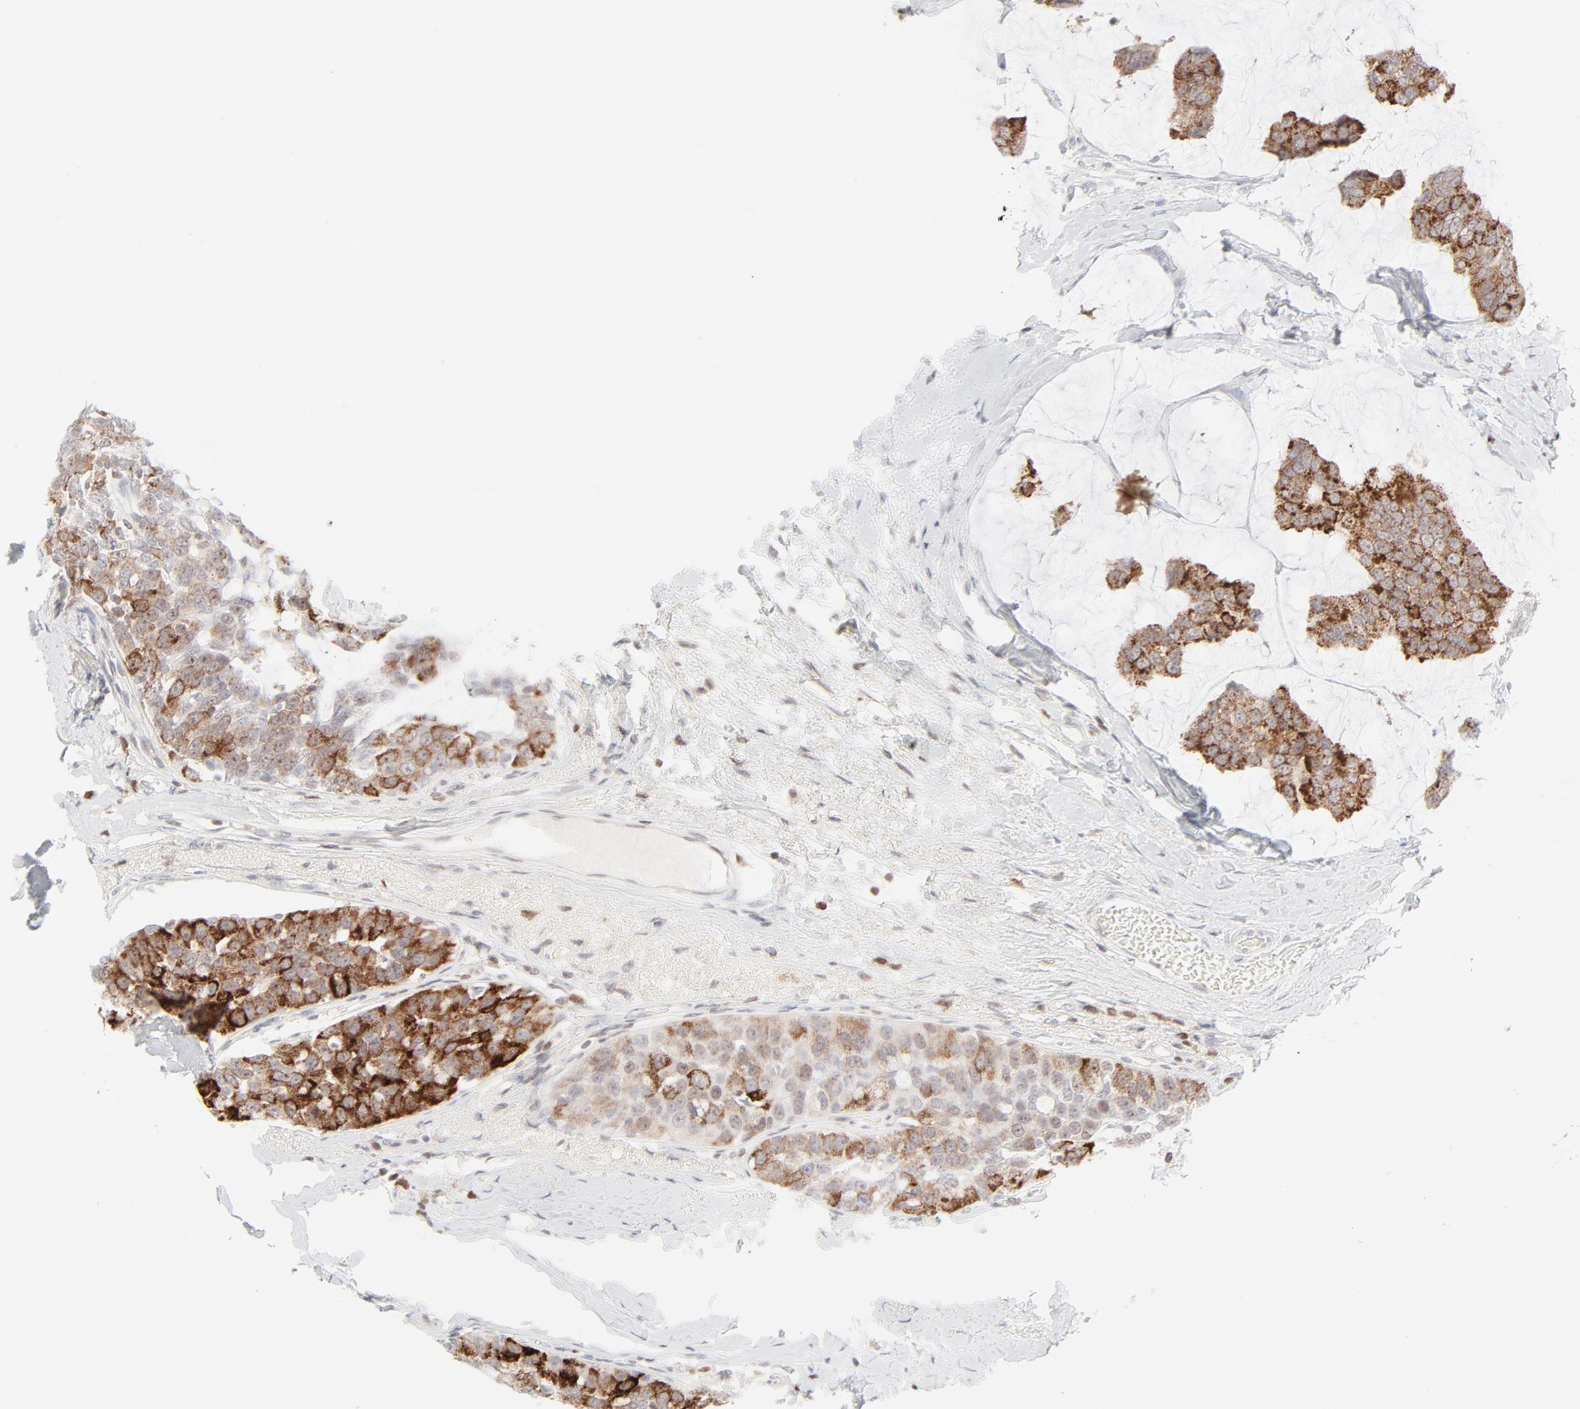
{"staining": {"intensity": "strong", "quantity": ">75%", "location": "cytoplasmic/membranous"}, "tissue": "breast cancer", "cell_type": "Tumor cells", "image_type": "cancer", "snomed": [{"axis": "morphology", "description": "Normal tissue, NOS"}, {"axis": "morphology", "description": "Duct carcinoma"}, {"axis": "topography", "description": "Breast"}], "caption": "Immunohistochemical staining of human infiltrating ductal carcinoma (breast) shows strong cytoplasmic/membranous protein staining in about >75% of tumor cells.", "gene": "PRKCB", "patient": {"sex": "female", "age": 50}}